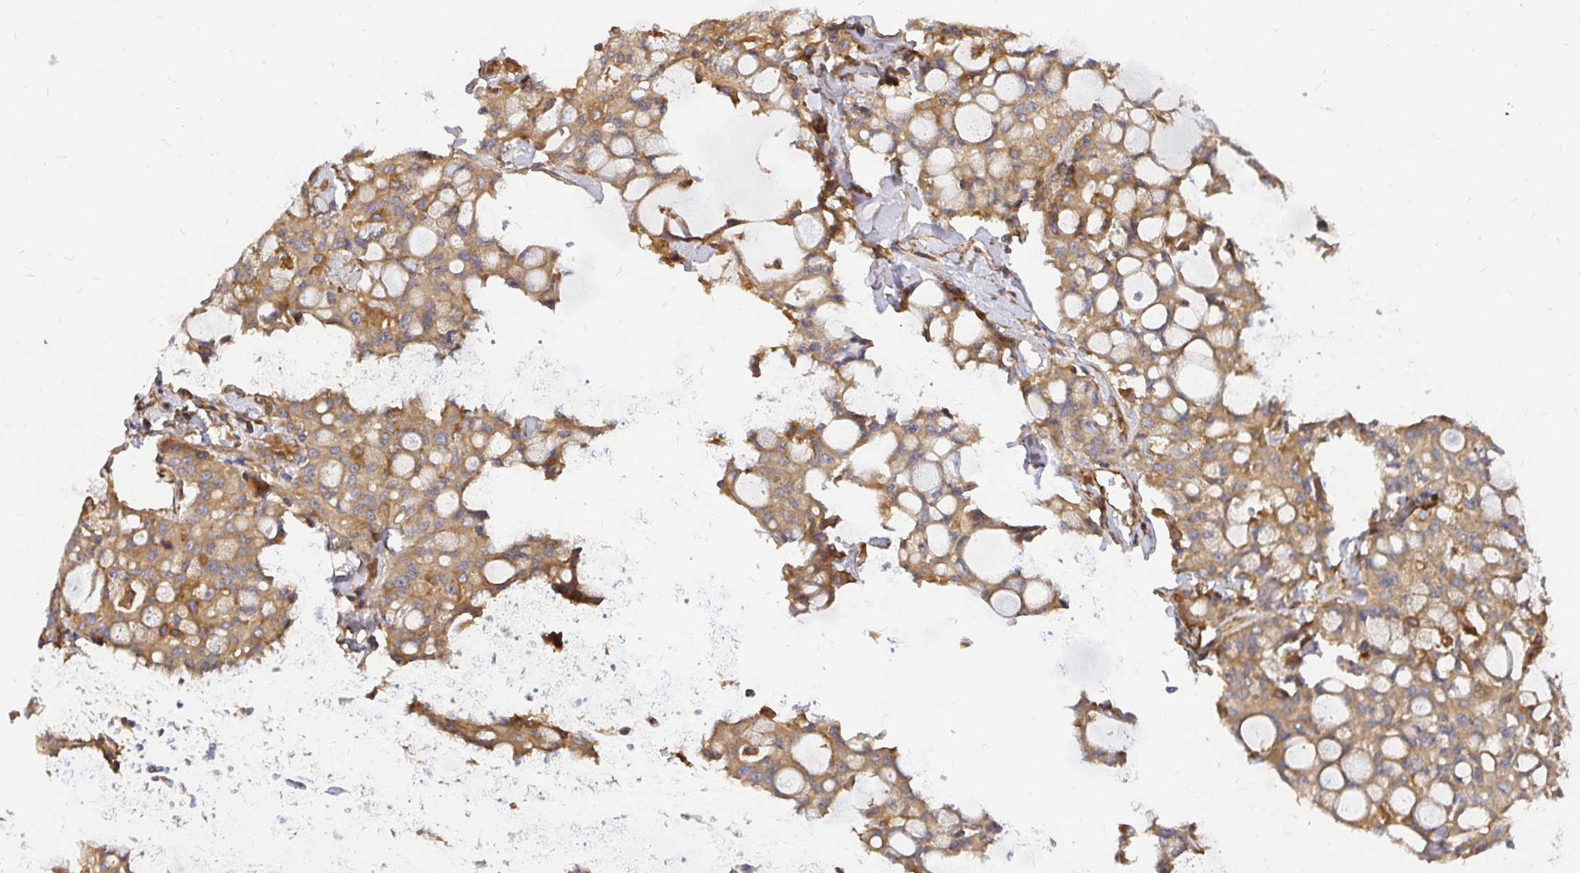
{"staining": {"intensity": "moderate", "quantity": ">75%", "location": "cytoplasmic/membranous"}, "tissue": "lung cancer", "cell_type": "Tumor cells", "image_type": "cancer", "snomed": [{"axis": "morphology", "description": "Adenocarcinoma, NOS"}, {"axis": "topography", "description": "Lung"}], "caption": "Immunohistochemical staining of human lung cancer (adenocarcinoma) reveals medium levels of moderate cytoplasmic/membranous expression in approximately >75% of tumor cells. (Brightfield microscopy of DAB IHC at high magnification).", "gene": "KIF5B", "patient": {"sex": "female", "age": 44}}